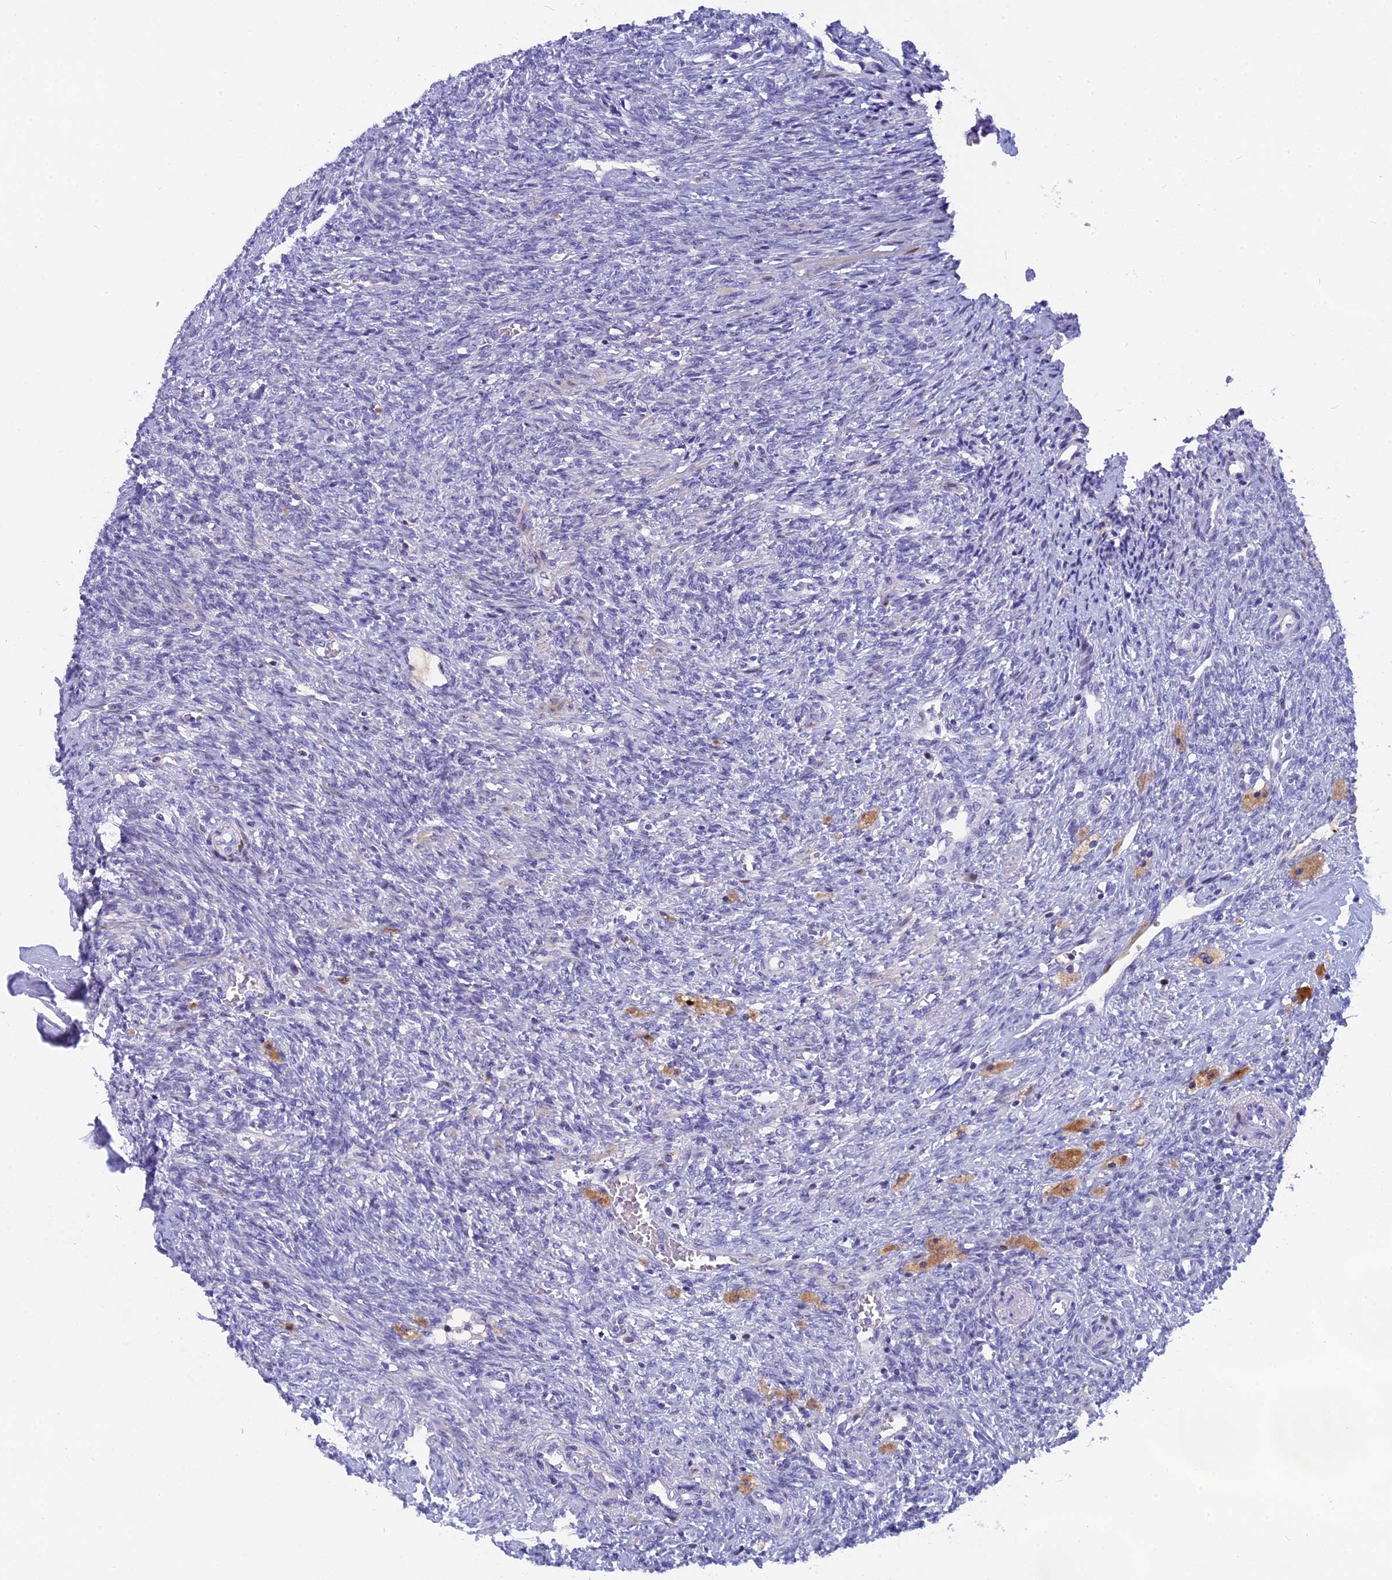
{"staining": {"intensity": "negative", "quantity": "none", "location": "none"}, "tissue": "ovary", "cell_type": "Ovarian stroma cells", "image_type": "normal", "snomed": [{"axis": "morphology", "description": "Normal tissue, NOS"}, {"axis": "topography", "description": "Ovary"}], "caption": "IHC of normal human ovary reveals no positivity in ovarian stroma cells.", "gene": "NKPD1", "patient": {"sex": "female", "age": 41}}